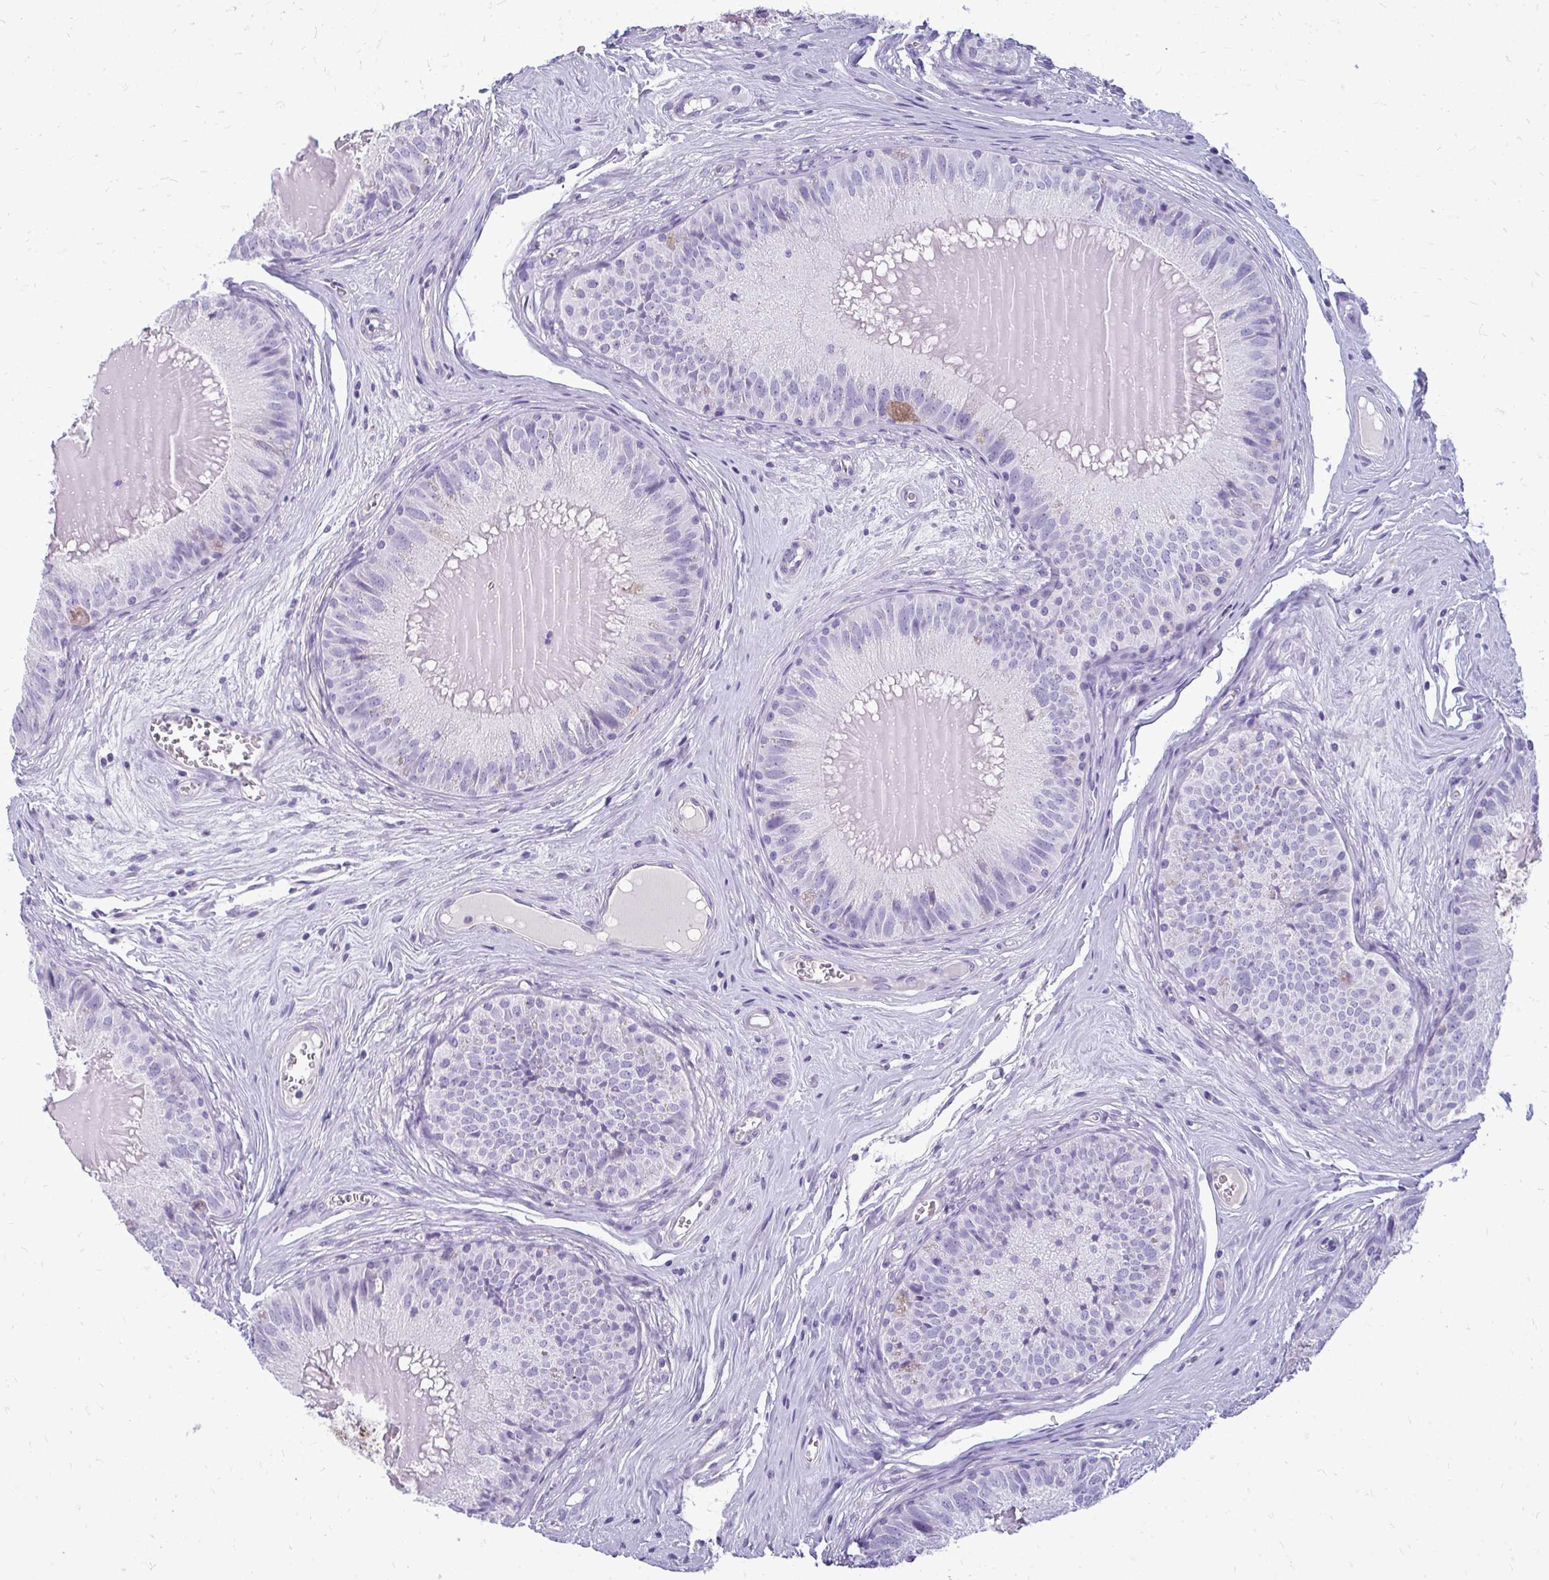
{"staining": {"intensity": "negative", "quantity": "none", "location": "none"}, "tissue": "epididymis", "cell_type": "Glandular cells", "image_type": "normal", "snomed": [{"axis": "morphology", "description": "Normal tissue, NOS"}, {"axis": "topography", "description": "Epididymis, spermatic cord, NOS"}], "caption": "Immunohistochemical staining of normal epididymis shows no significant expression in glandular cells. (Brightfield microscopy of DAB (3,3'-diaminobenzidine) immunohistochemistry (IHC) at high magnification).", "gene": "FABP3", "patient": {"sex": "male", "age": 39}}